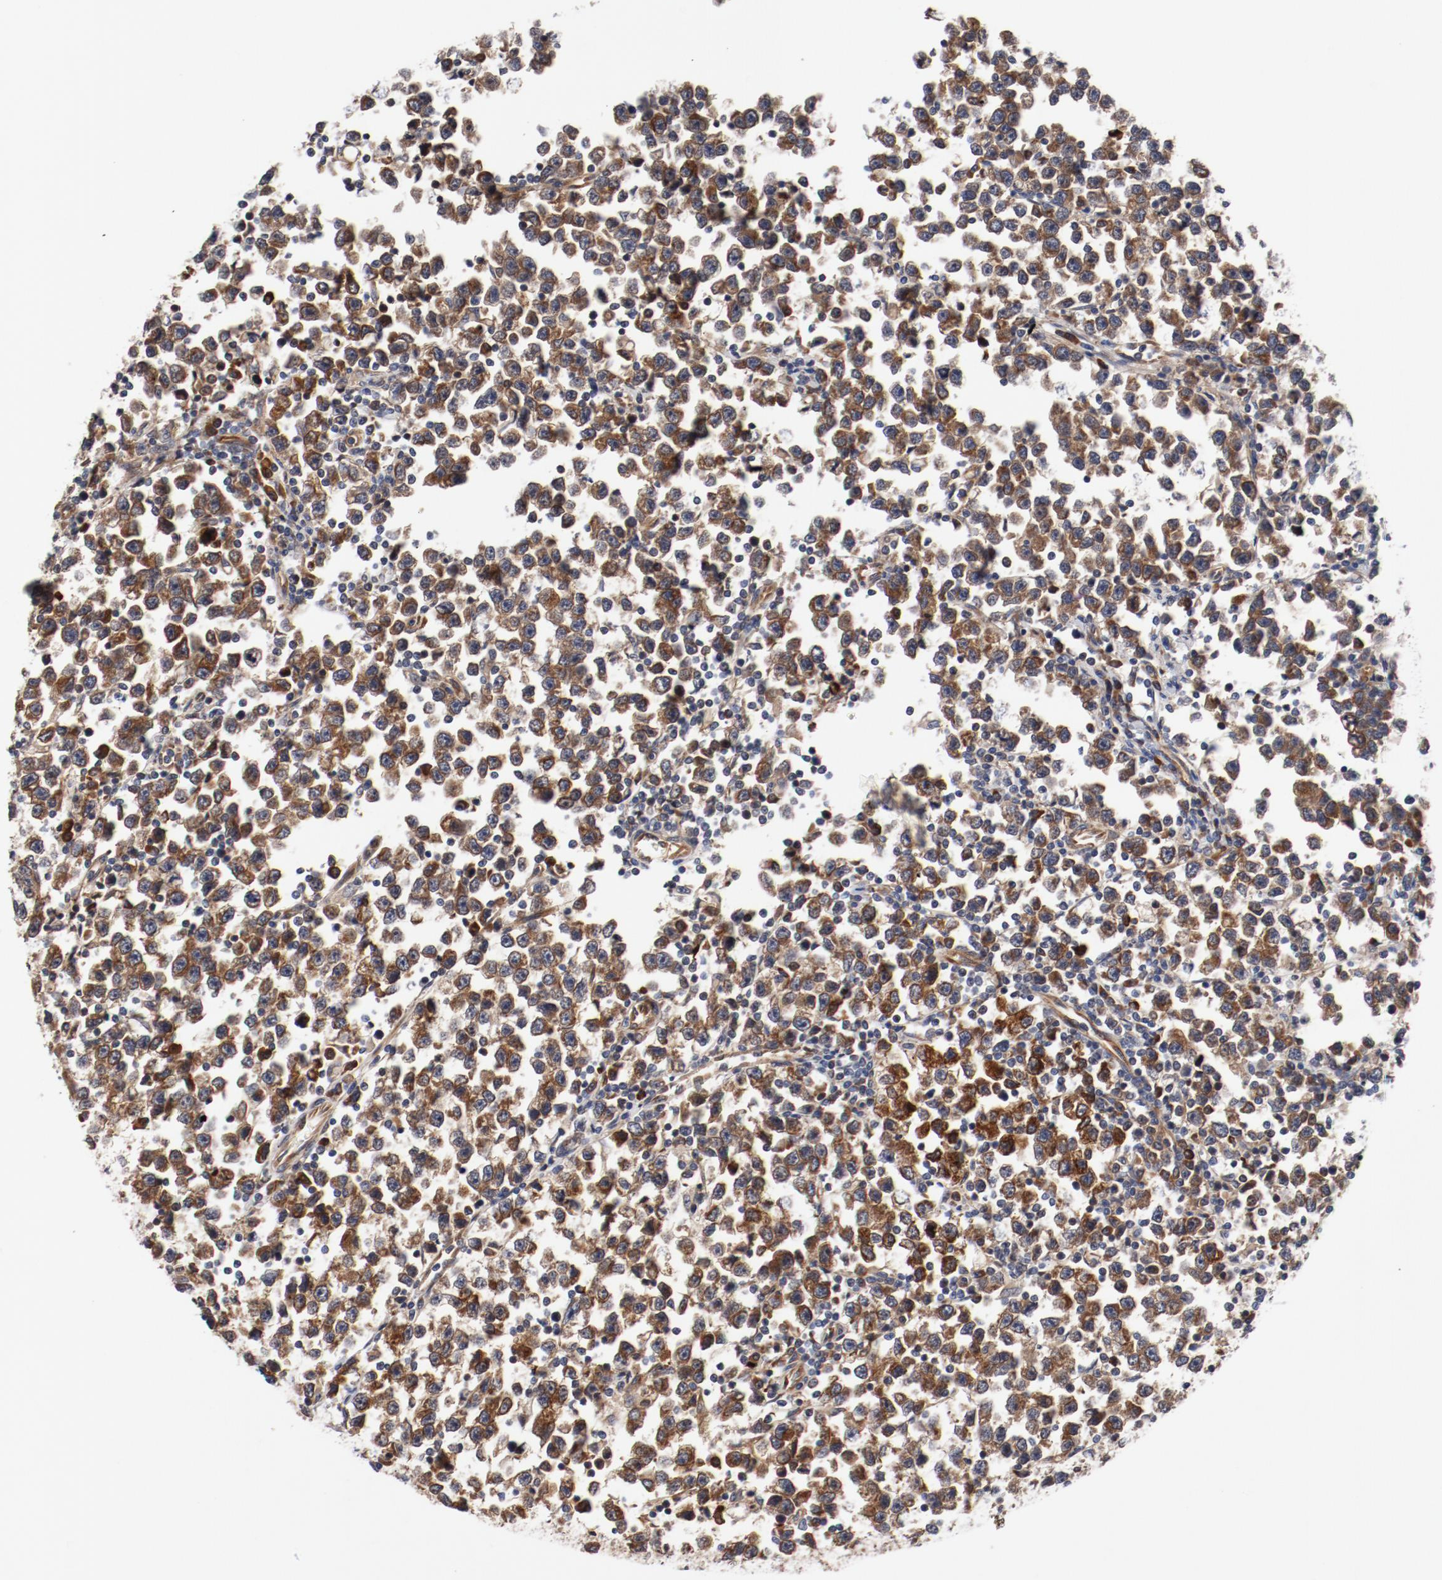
{"staining": {"intensity": "moderate", "quantity": ">75%", "location": "cytoplasmic/membranous"}, "tissue": "testis cancer", "cell_type": "Tumor cells", "image_type": "cancer", "snomed": [{"axis": "morphology", "description": "Seminoma, NOS"}, {"axis": "topography", "description": "Testis"}], "caption": "A micrograph showing moderate cytoplasmic/membranous staining in approximately >75% of tumor cells in testis cancer, as visualized by brown immunohistochemical staining.", "gene": "PITPNM2", "patient": {"sex": "male", "age": 43}}